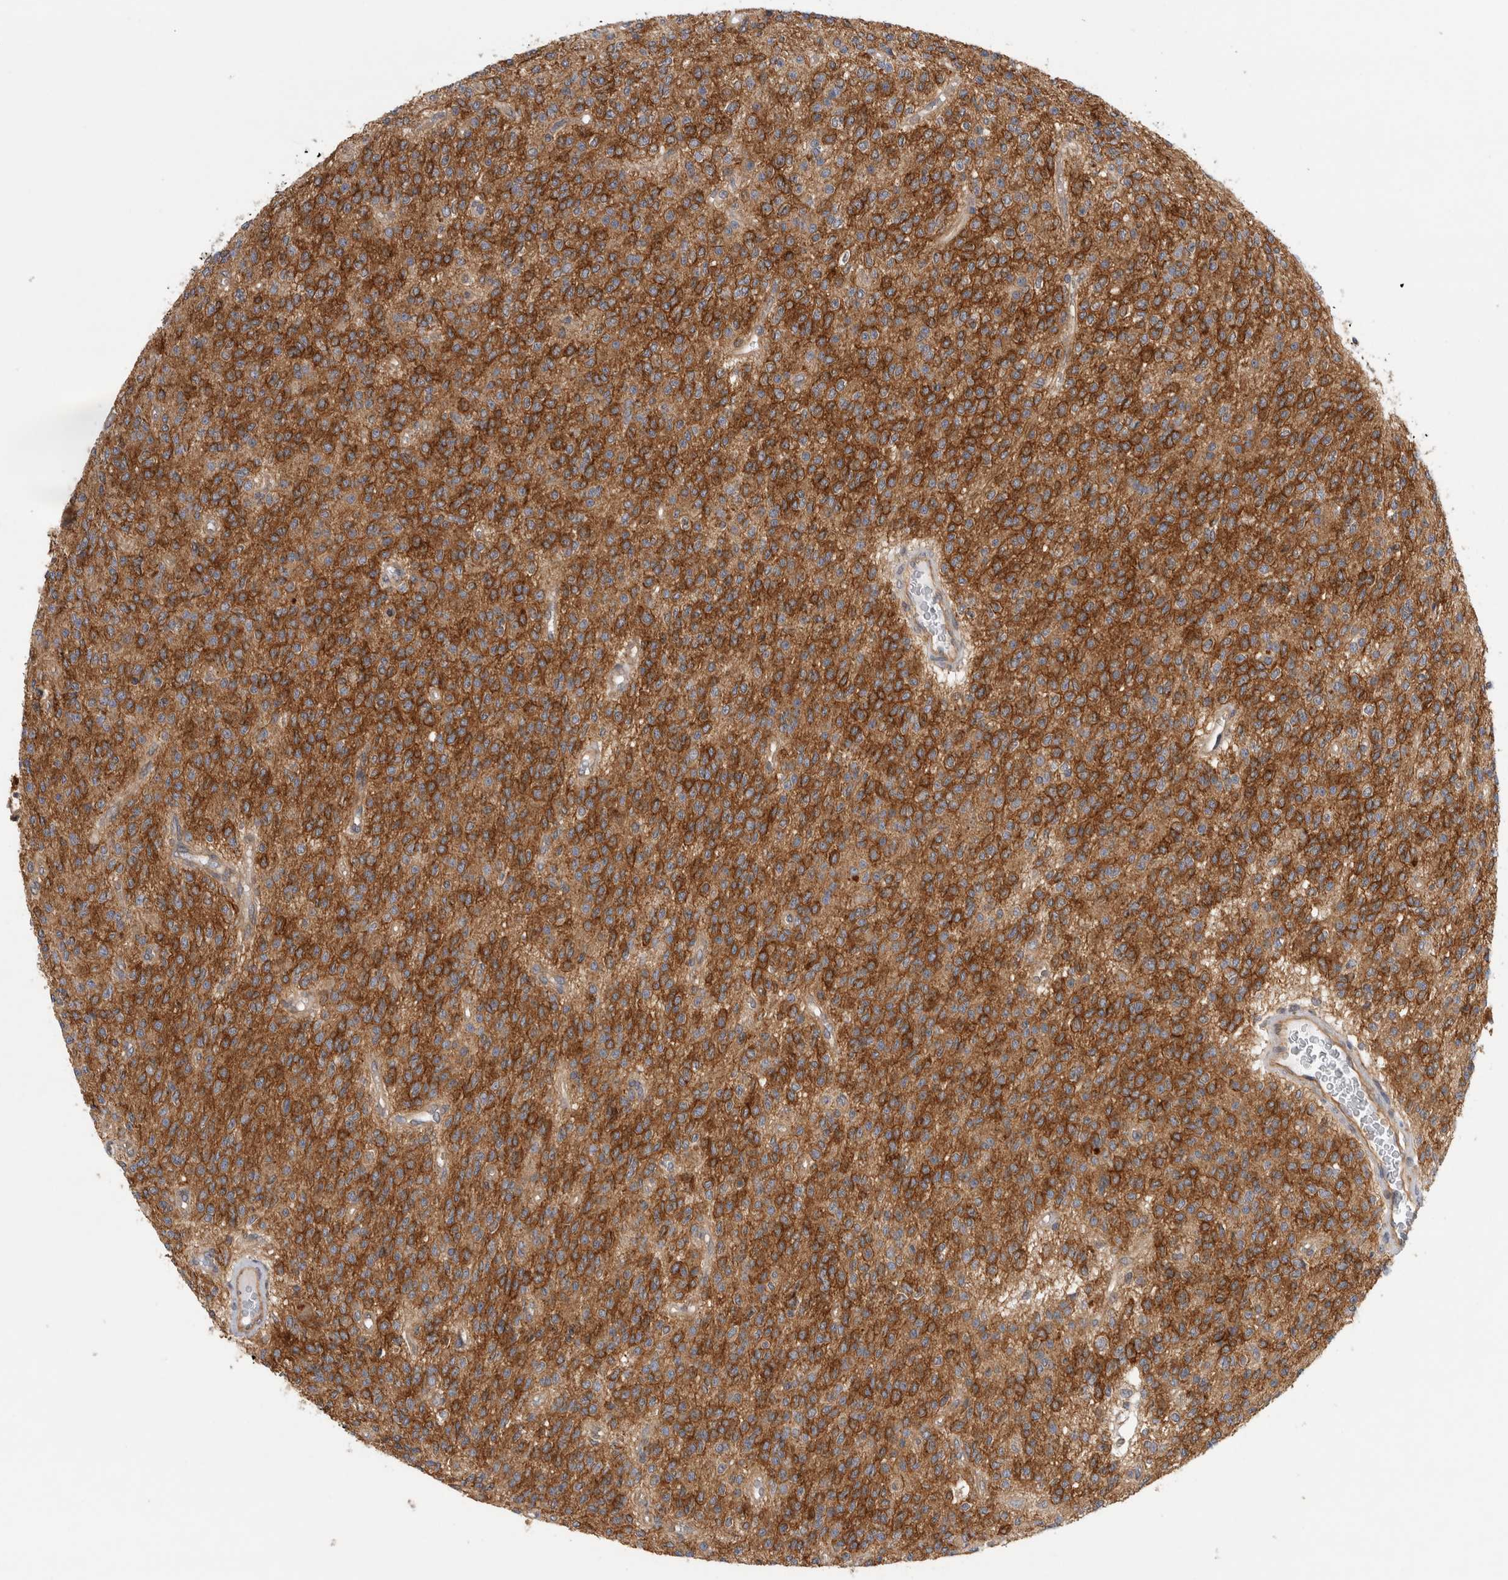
{"staining": {"intensity": "moderate", "quantity": "25%-75%", "location": "cytoplasmic/membranous"}, "tissue": "glioma", "cell_type": "Tumor cells", "image_type": "cancer", "snomed": [{"axis": "morphology", "description": "Glioma, malignant, High grade"}, {"axis": "topography", "description": "Brain"}], "caption": "Immunohistochemistry photomicrograph of glioma stained for a protein (brown), which displays medium levels of moderate cytoplasmic/membranous staining in about 25%-75% of tumor cells.", "gene": "GRIK2", "patient": {"sex": "male", "age": 34}}